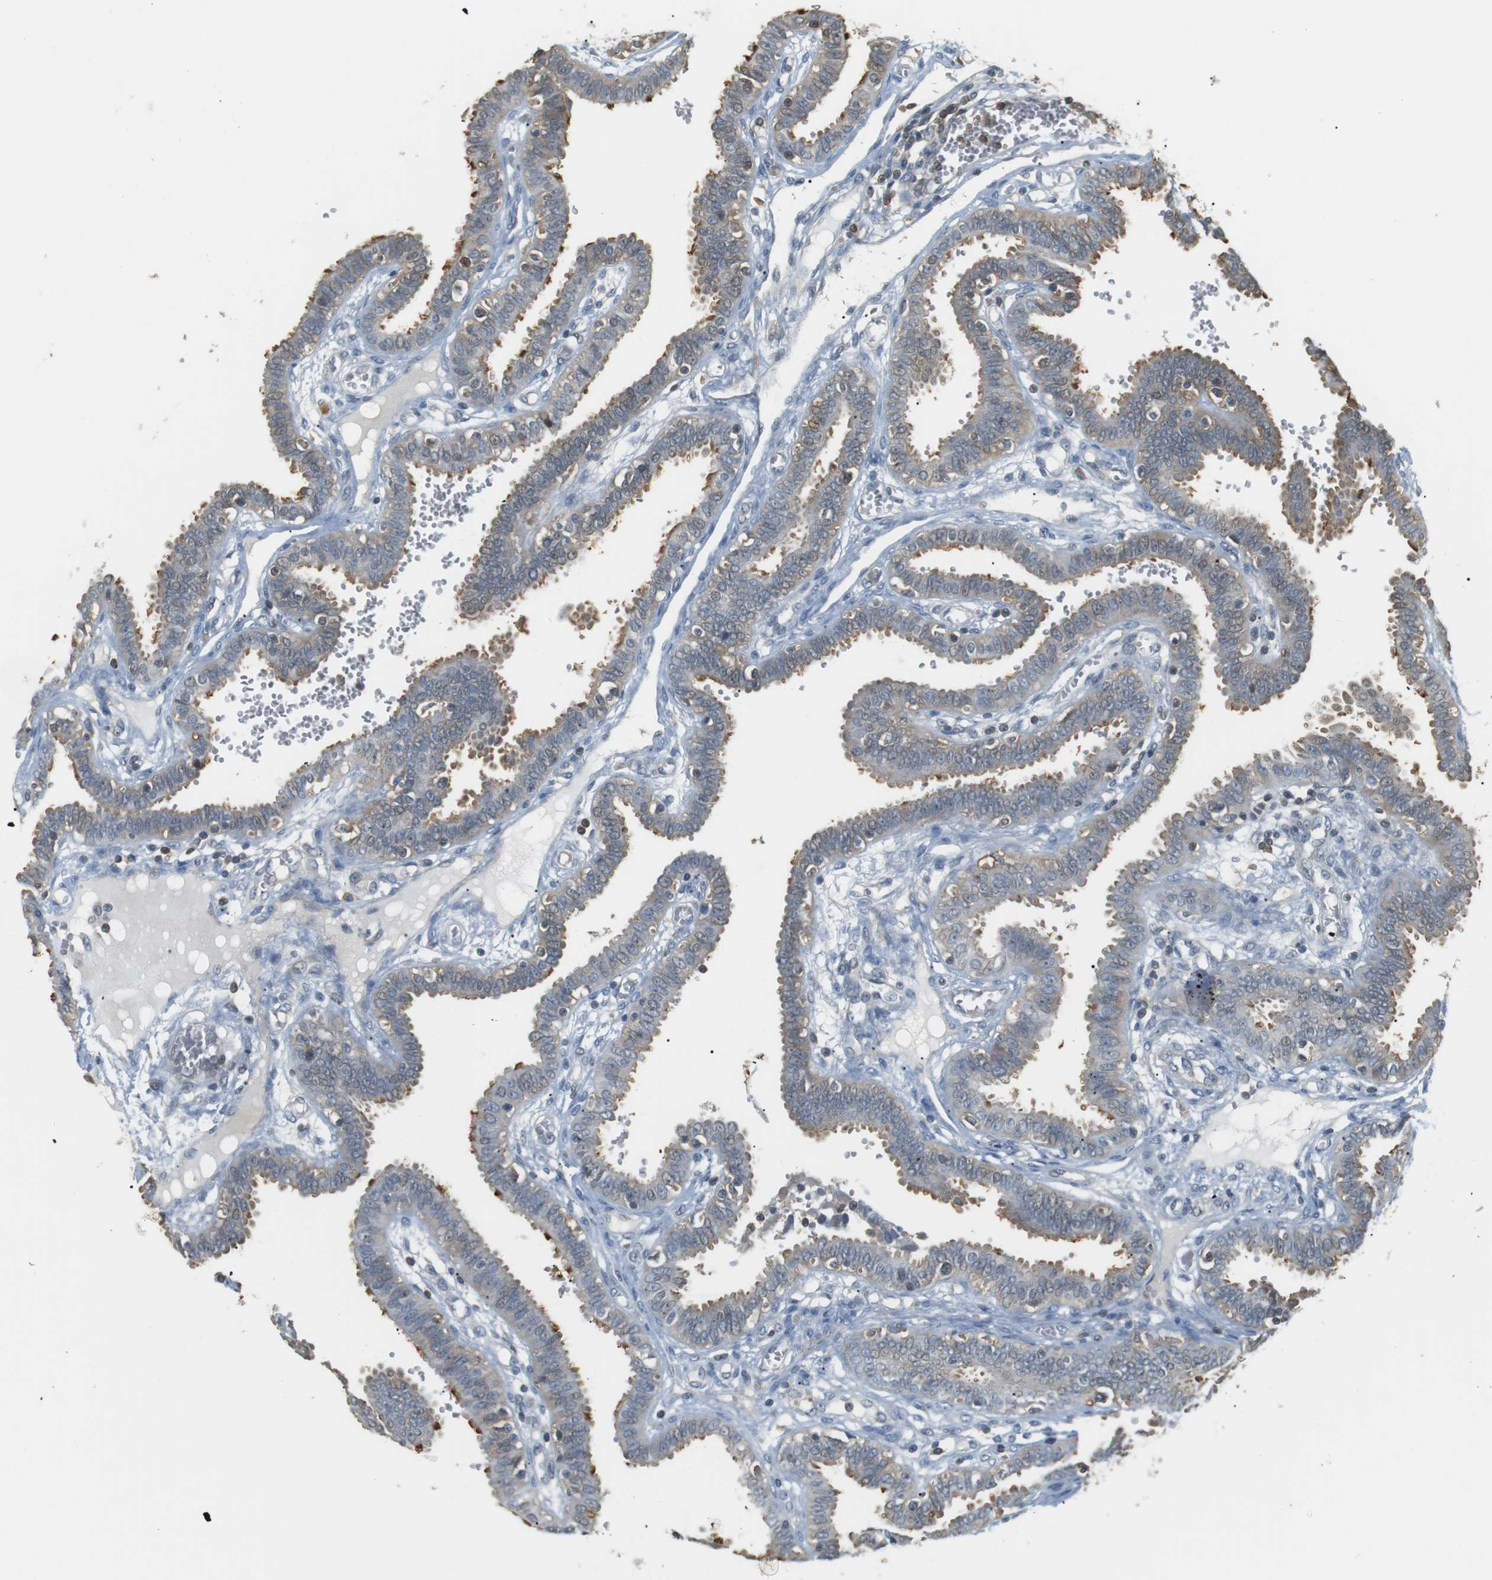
{"staining": {"intensity": "moderate", "quantity": ">75%", "location": "cytoplasmic/membranous"}, "tissue": "fallopian tube", "cell_type": "Glandular cells", "image_type": "normal", "snomed": [{"axis": "morphology", "description": "Normal tissue, NOS"}, {"axis": "topography", "description": "Fallopian tube"}], "caption": "A photomicrograph of human fallopian tube stained for a protein demonstrates moderate cytoplasmic/membranous brown staining in glandular cells. Using DAB (3,3'-diaminobenzidine) (brown) and hematoxylin (blue) stains, captured at high magnification using brightfield microscopy.", "gene": "P2RY1", "patient": {"sex": "female", "age": 32}}